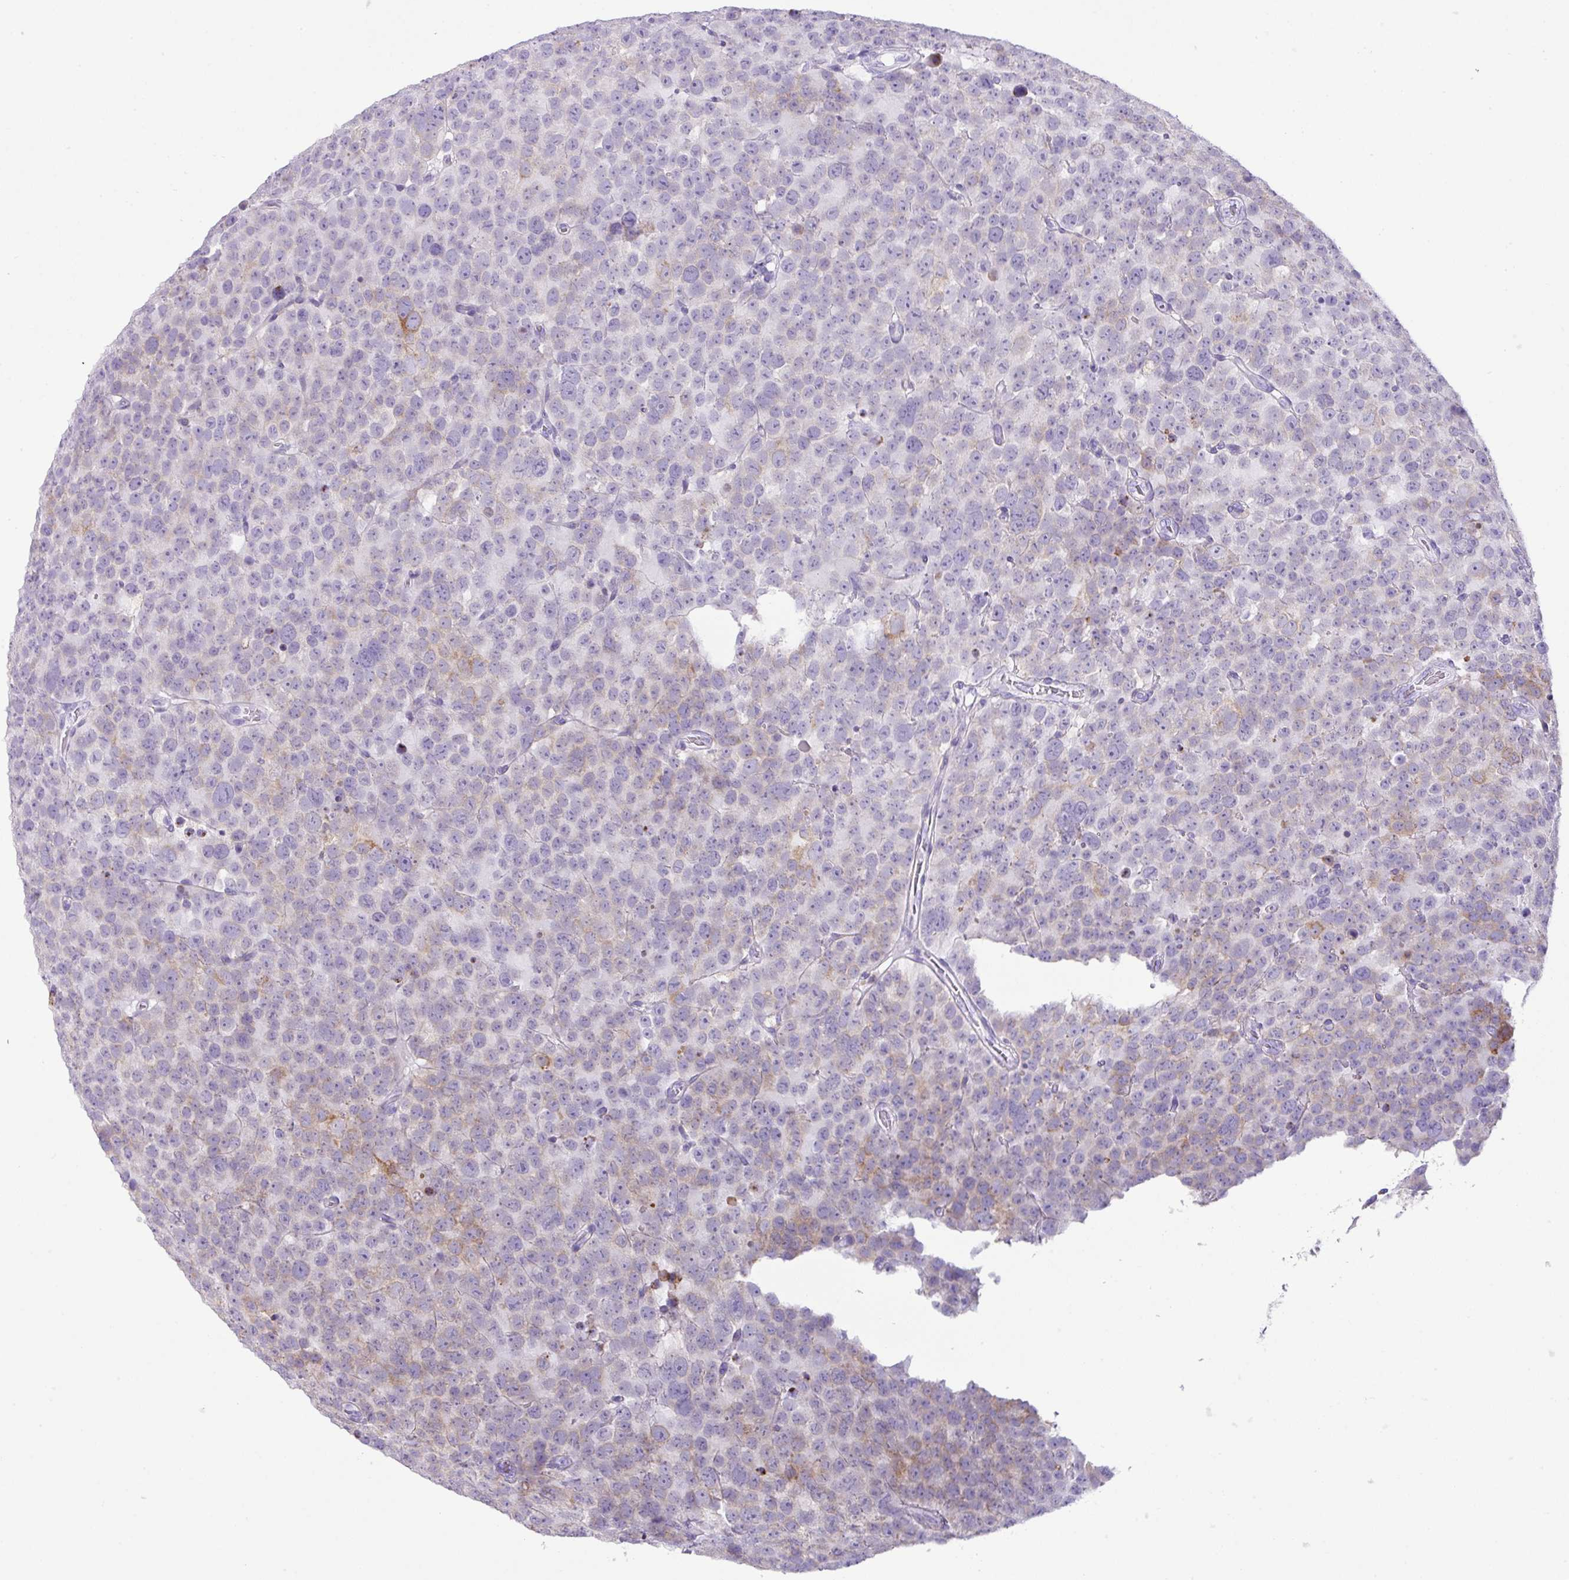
{"staining": {"intensity": "negative", "quantity": "none", "location": "none"}, "tissue": "testis cancer", "cell_type": "Tumor cells", "image_type": "cancer", "snomed": [{"axis": "morphology", "description": "Seminoma, NOS"}, {"axis": "topography", "description": "Testis"}], "caption": "The micrograph shows no significant positivity in tumor cells of testis seminoma.", "gene": "RGS21", "patient": {"sex": "male", "age": 71}}